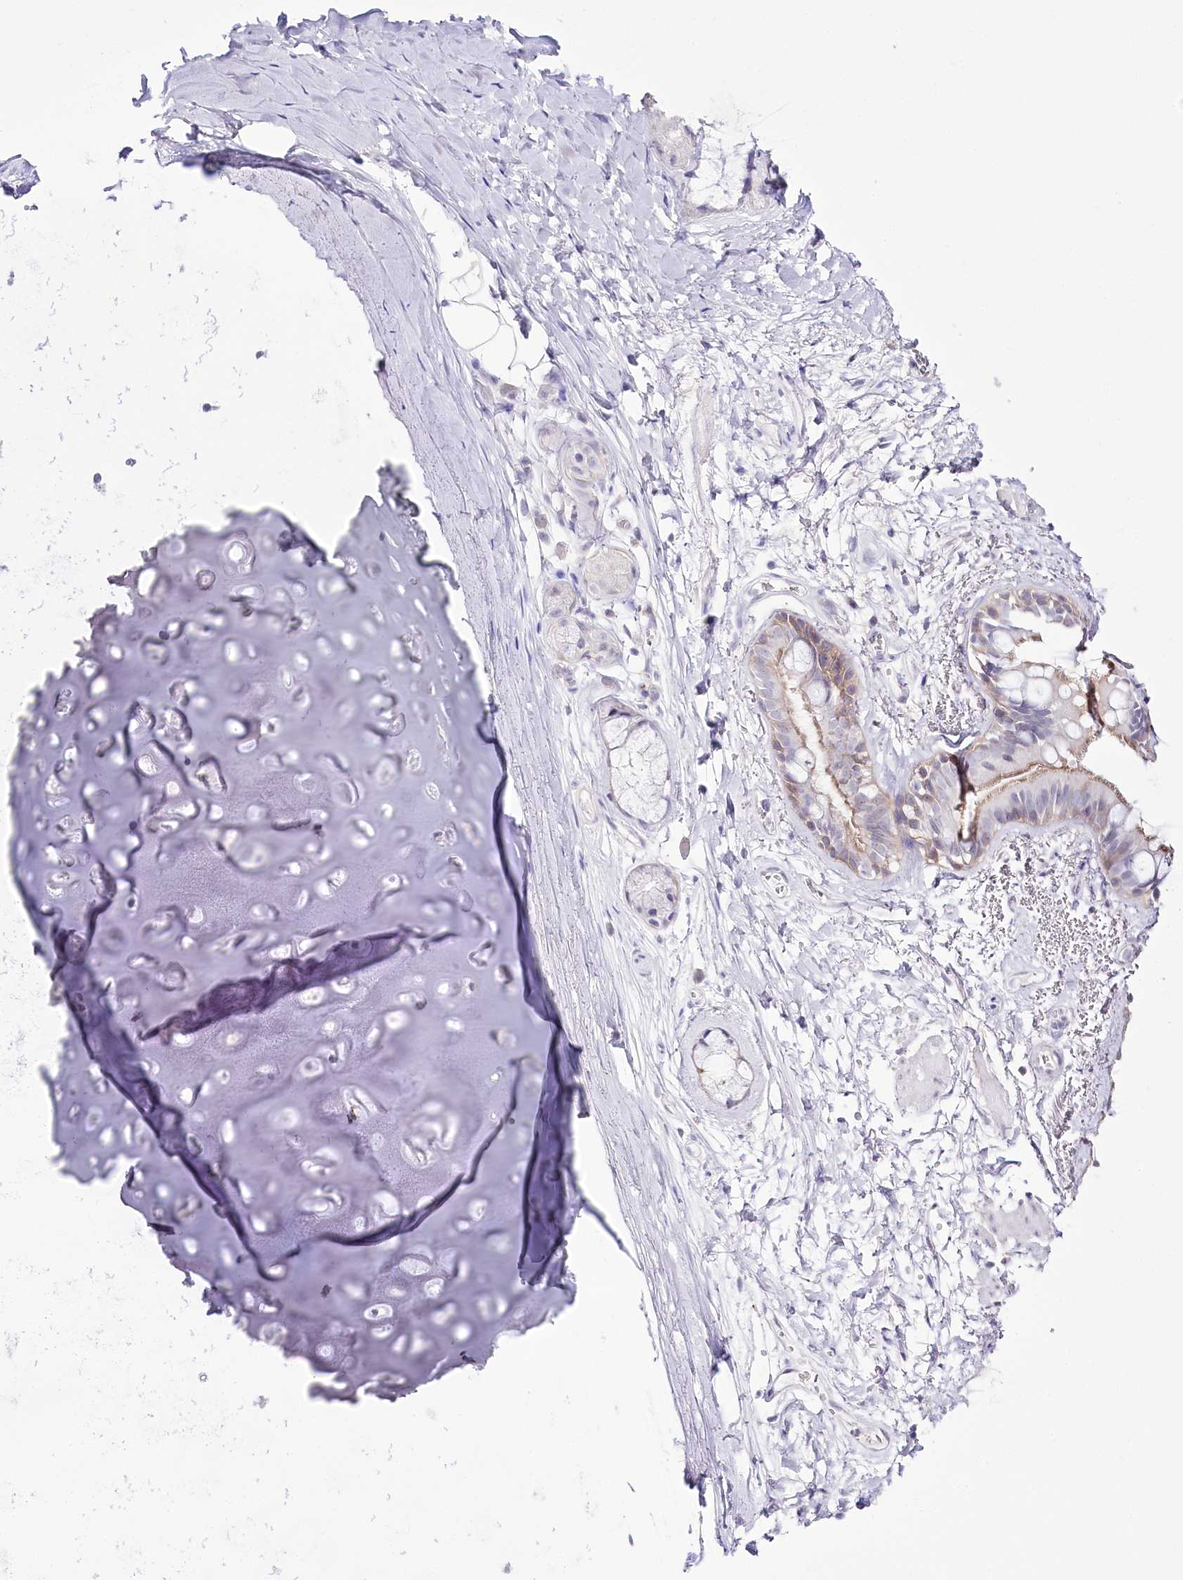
{"staining": {"intensity": "negative", "quantity": "none", "location": "none"}, "tissue": "adipose tissue", "cell_type": "Adipocytes", "image_type": "normal", "snomed": [{"axis": "morphology", "description": "Normal tissue, NOS"}, {"axis": "topography", "description": "Lymph node"}, {"axis": "topography", "description": "Bronchus"}], "caption": "Immunohistochemistry (IHC) histopathology image of benign adipose tissue stained for a protein (brown), which reveals no staining in adipocytes. (DAB immunohistochemistry (IHC) visualized using brightfield microscopy, high magnification).", "gene": "SLC39A10", "patient": {"sex": "male", "age": 63}}